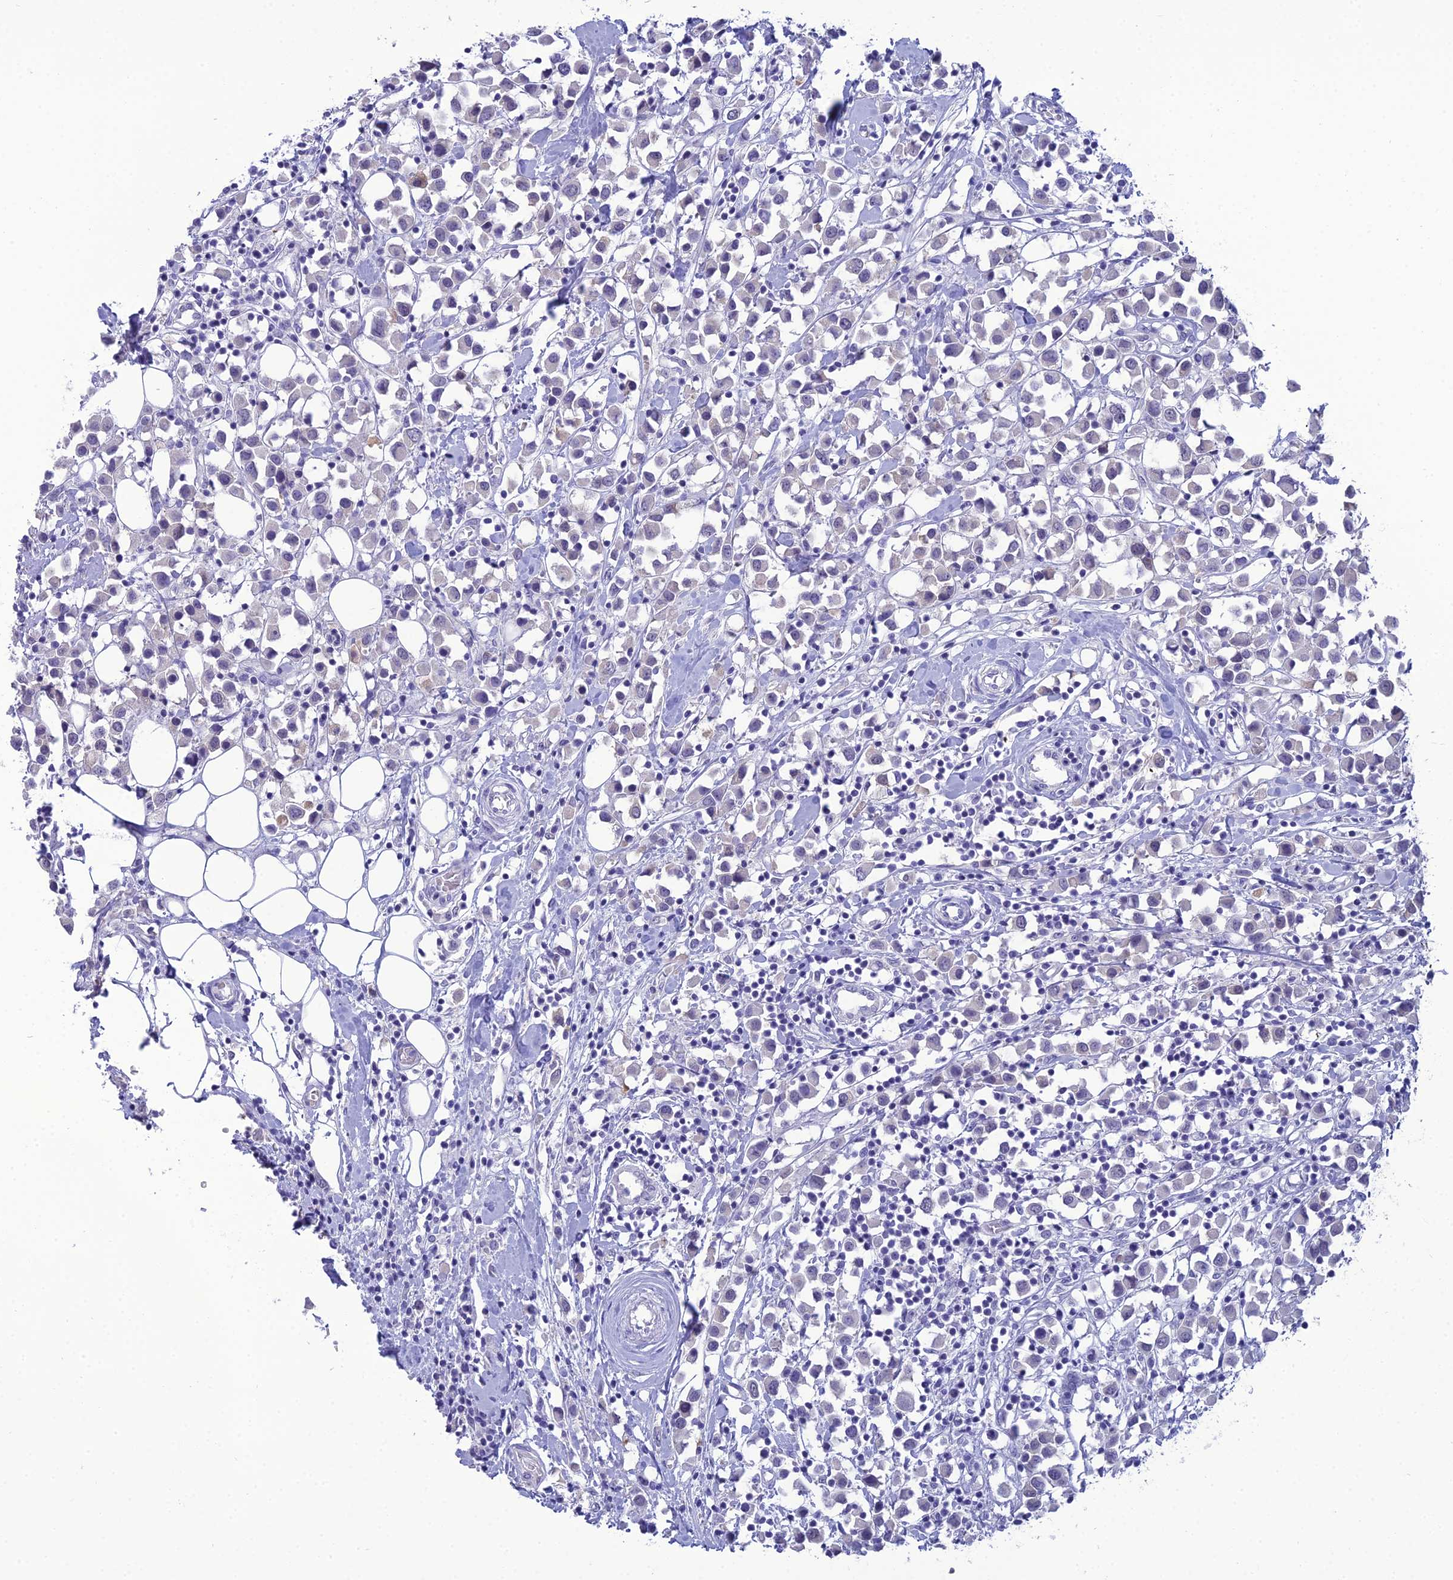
{"staining": {"intensity": "negative", "quantity": "none", "location": "none"}, "tissue": "breast cancer", "cell_type": "Tumor cells", "image_type": "cancer", "snomed": [{"axis": "morphology", "description": "Duct carcinoma"}, {"axis": "topography", "description": "Breast"}], "caption": "Tumor cells show no significant protein staining in intraductal carcinoma (breast).", "gene": "GNPNAT1", "patient": {"sex": "female", "age": 61}}